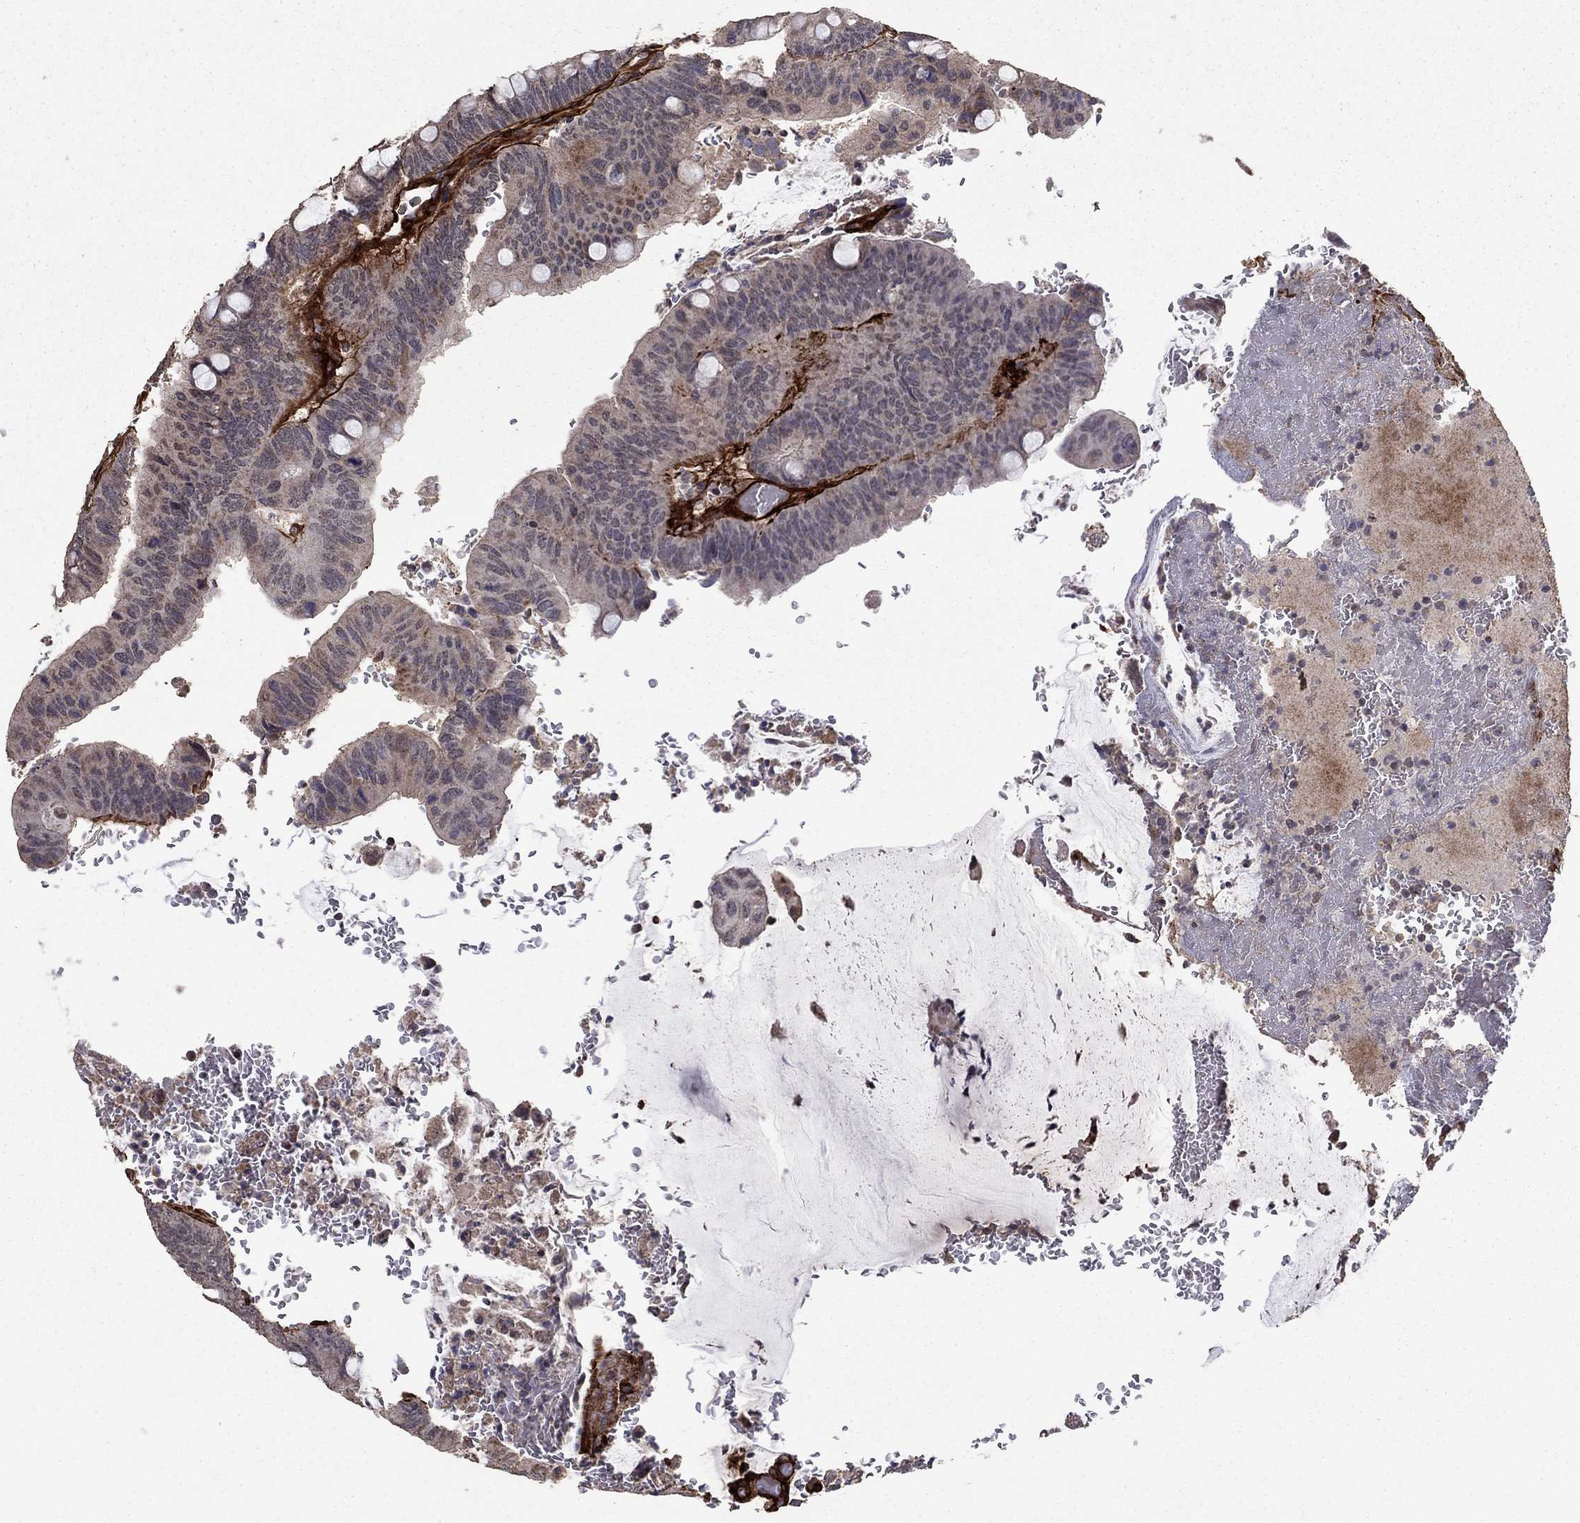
{"staining": {"intensity": "negative", "quantity": "none", "location": "none"}, "tissue": "colorectal cancer", "cell_type": "Tumor cells", "image_type": "cancer", "snomed": [{"axis": "morphology", "description": "Normal tissue, NOS"}, {"axis": "morphology", "description": "Adenocarcinoma, NOS"}, {"axis": "topography", "description": "Rectum"}], "caption": "Immunohistochemical staining of colorectal adenocarcinoma displays no significant expression in tumor cells. (Stains: DAB immunohistochemistry (IHC) with hematoxylin counter stain, Microscopy: brightfield microscopy at high magnification).", "gene": "COL18A1", "patient": {"sex": "male", "age": 92}}